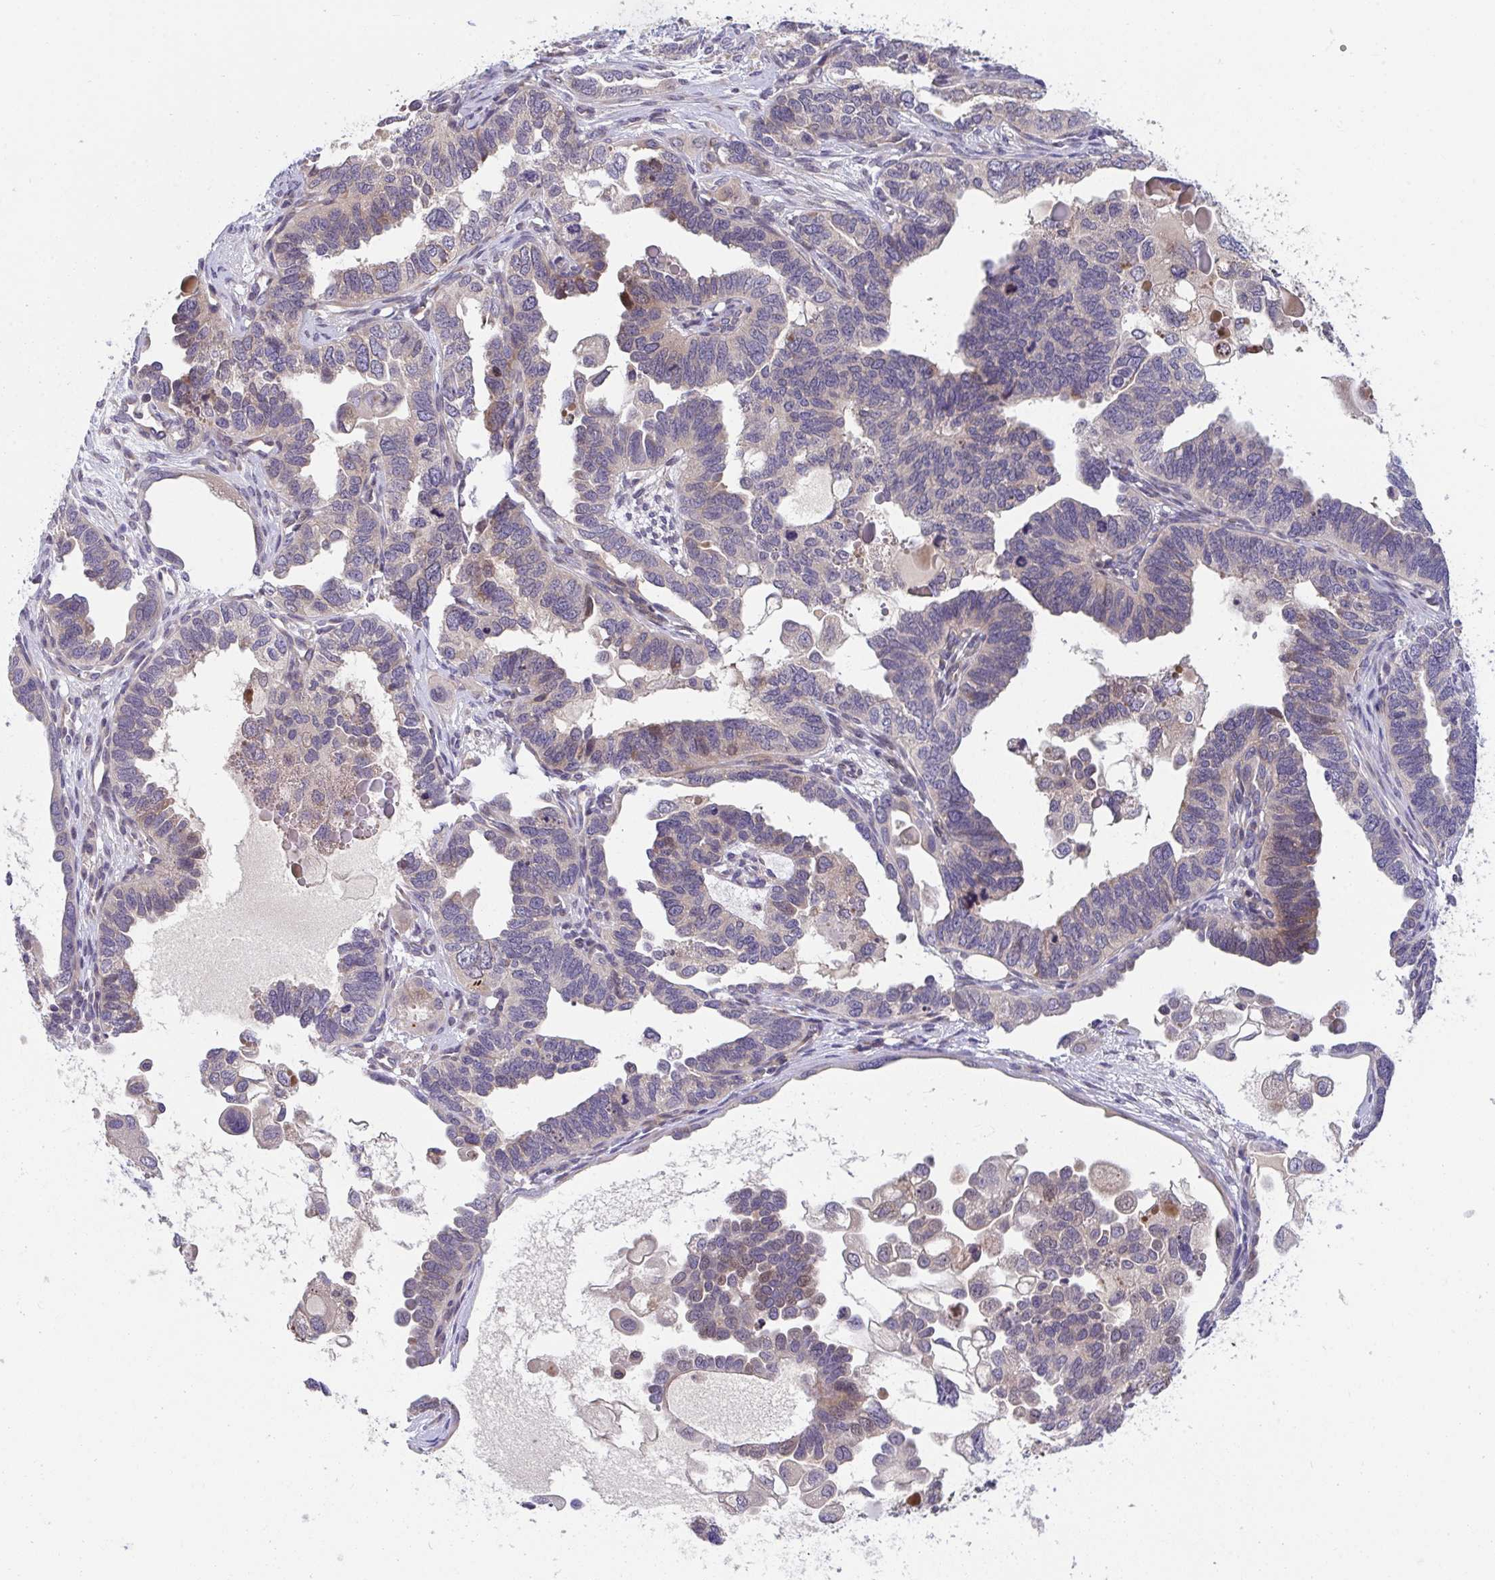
{"staining": {"intensity": "moderate", "quantity": "<25%", "location": "cytoplasmic/membranous"}, "tissue": "ovarian cancer", "cell_type": "Tumor cells", "image_type": "cancer", "snomed": [{"axis": "morphology", "description": "Cystadenocarcinoma, serous, NOS"}, {"axis": "topography", "description": "Ovary"}], "caption": "Immunohistochemistry histopathology image of ovarian cancer stained for a protein (brown), which displays low levels of moderate cytoplasmic/membranous expression in approximately <25% of tumor cells.", "gene": "SUSD4", "patient": {"sex": "female", "age": 51}}